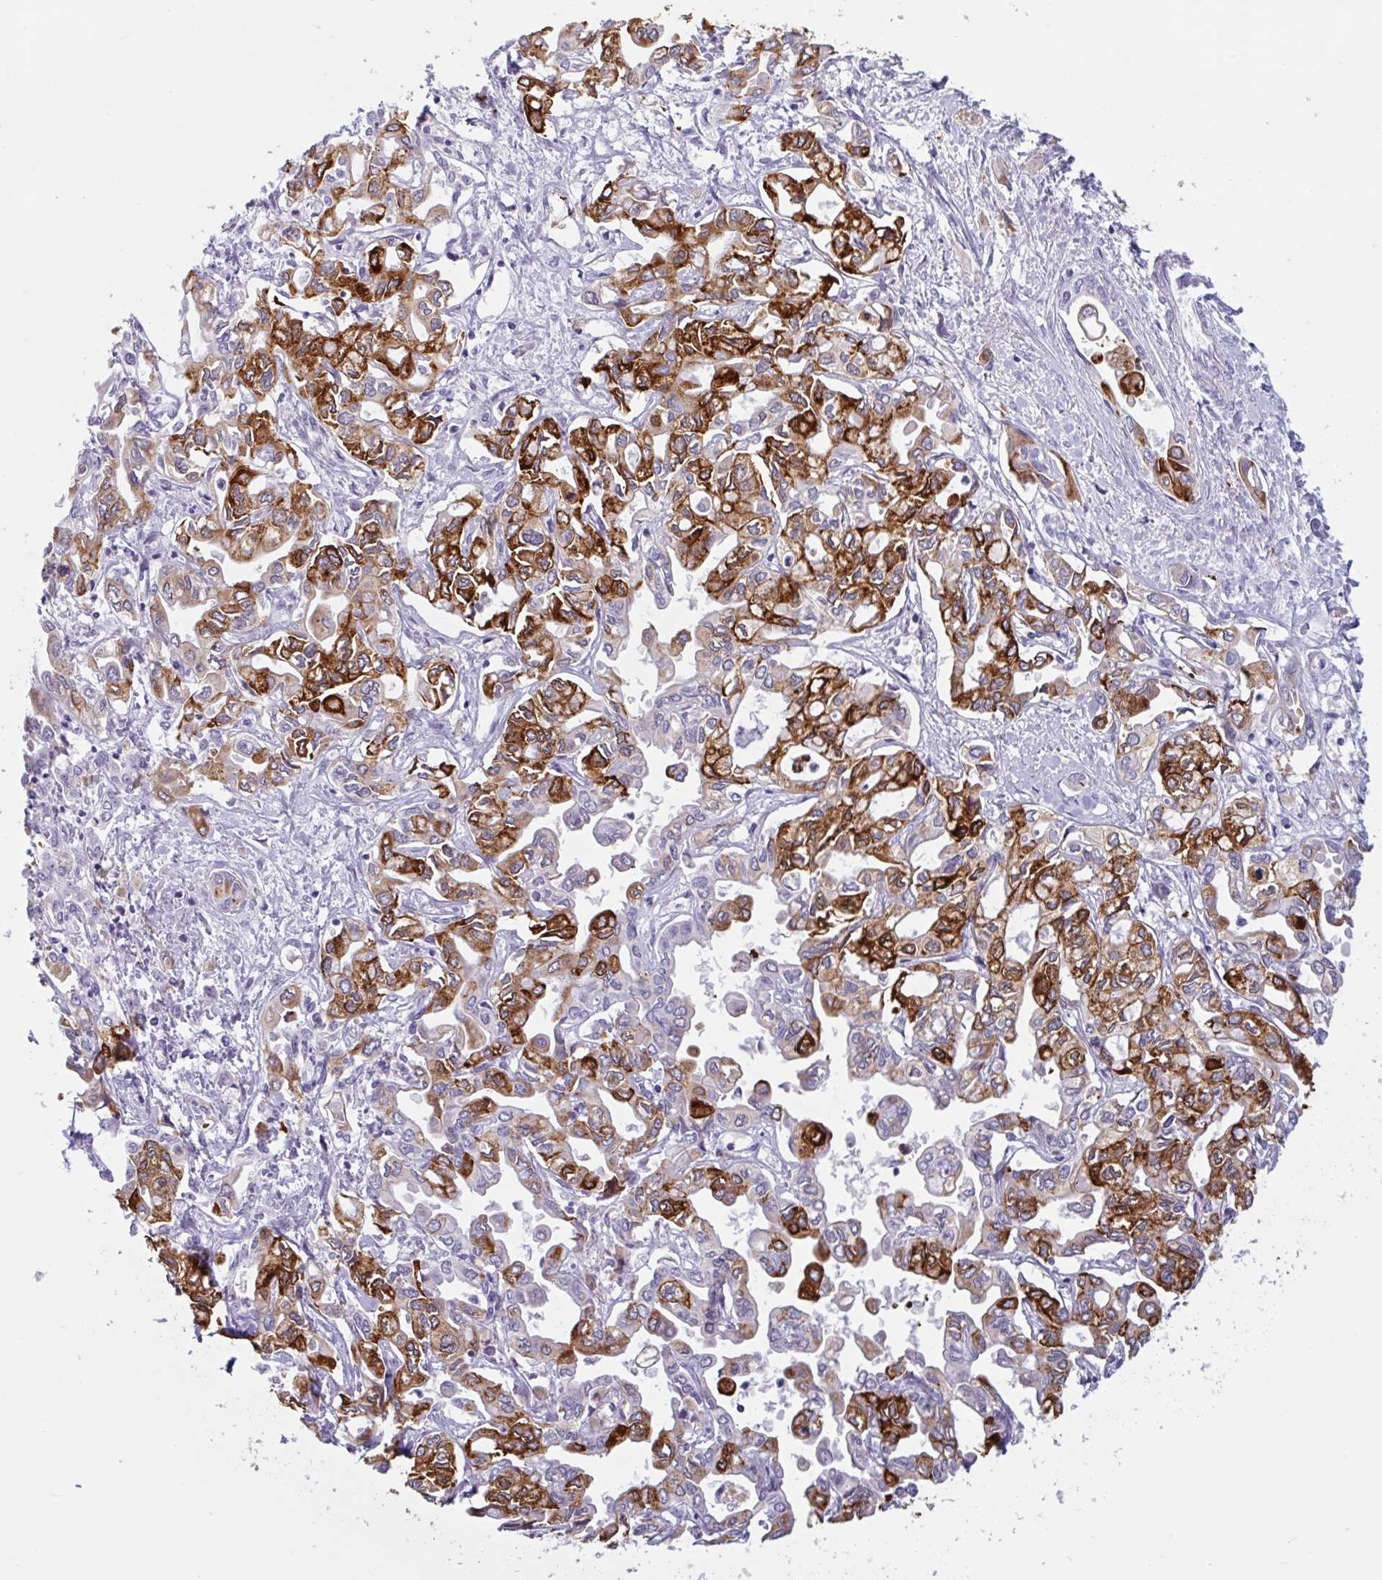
{"staining": {"intensity": "strong", "quantity": ">75%", "location": "cytoplasmic/membranous"}, "tissue": "liver cancer", "cell_type": "Tumor cells", "image_type": "cancer", "snomed": [{"axis": "morphology", "description": "Cholangiocarcinoma"}, {"axis": "topography", "description": "Liver"}], "caption": "Protein expression analysis of liver cancer displays strong cytoplasmic/membranous expression in about >75% of tumor cells. (Stains: DAB (3,3'-diaminobenzidine) in brown, nuclei in blue, Microscopy: brightfield microscopy at high magnification).", "gene": "CTSE", "patient": {"sex": "female", "age": 64}}